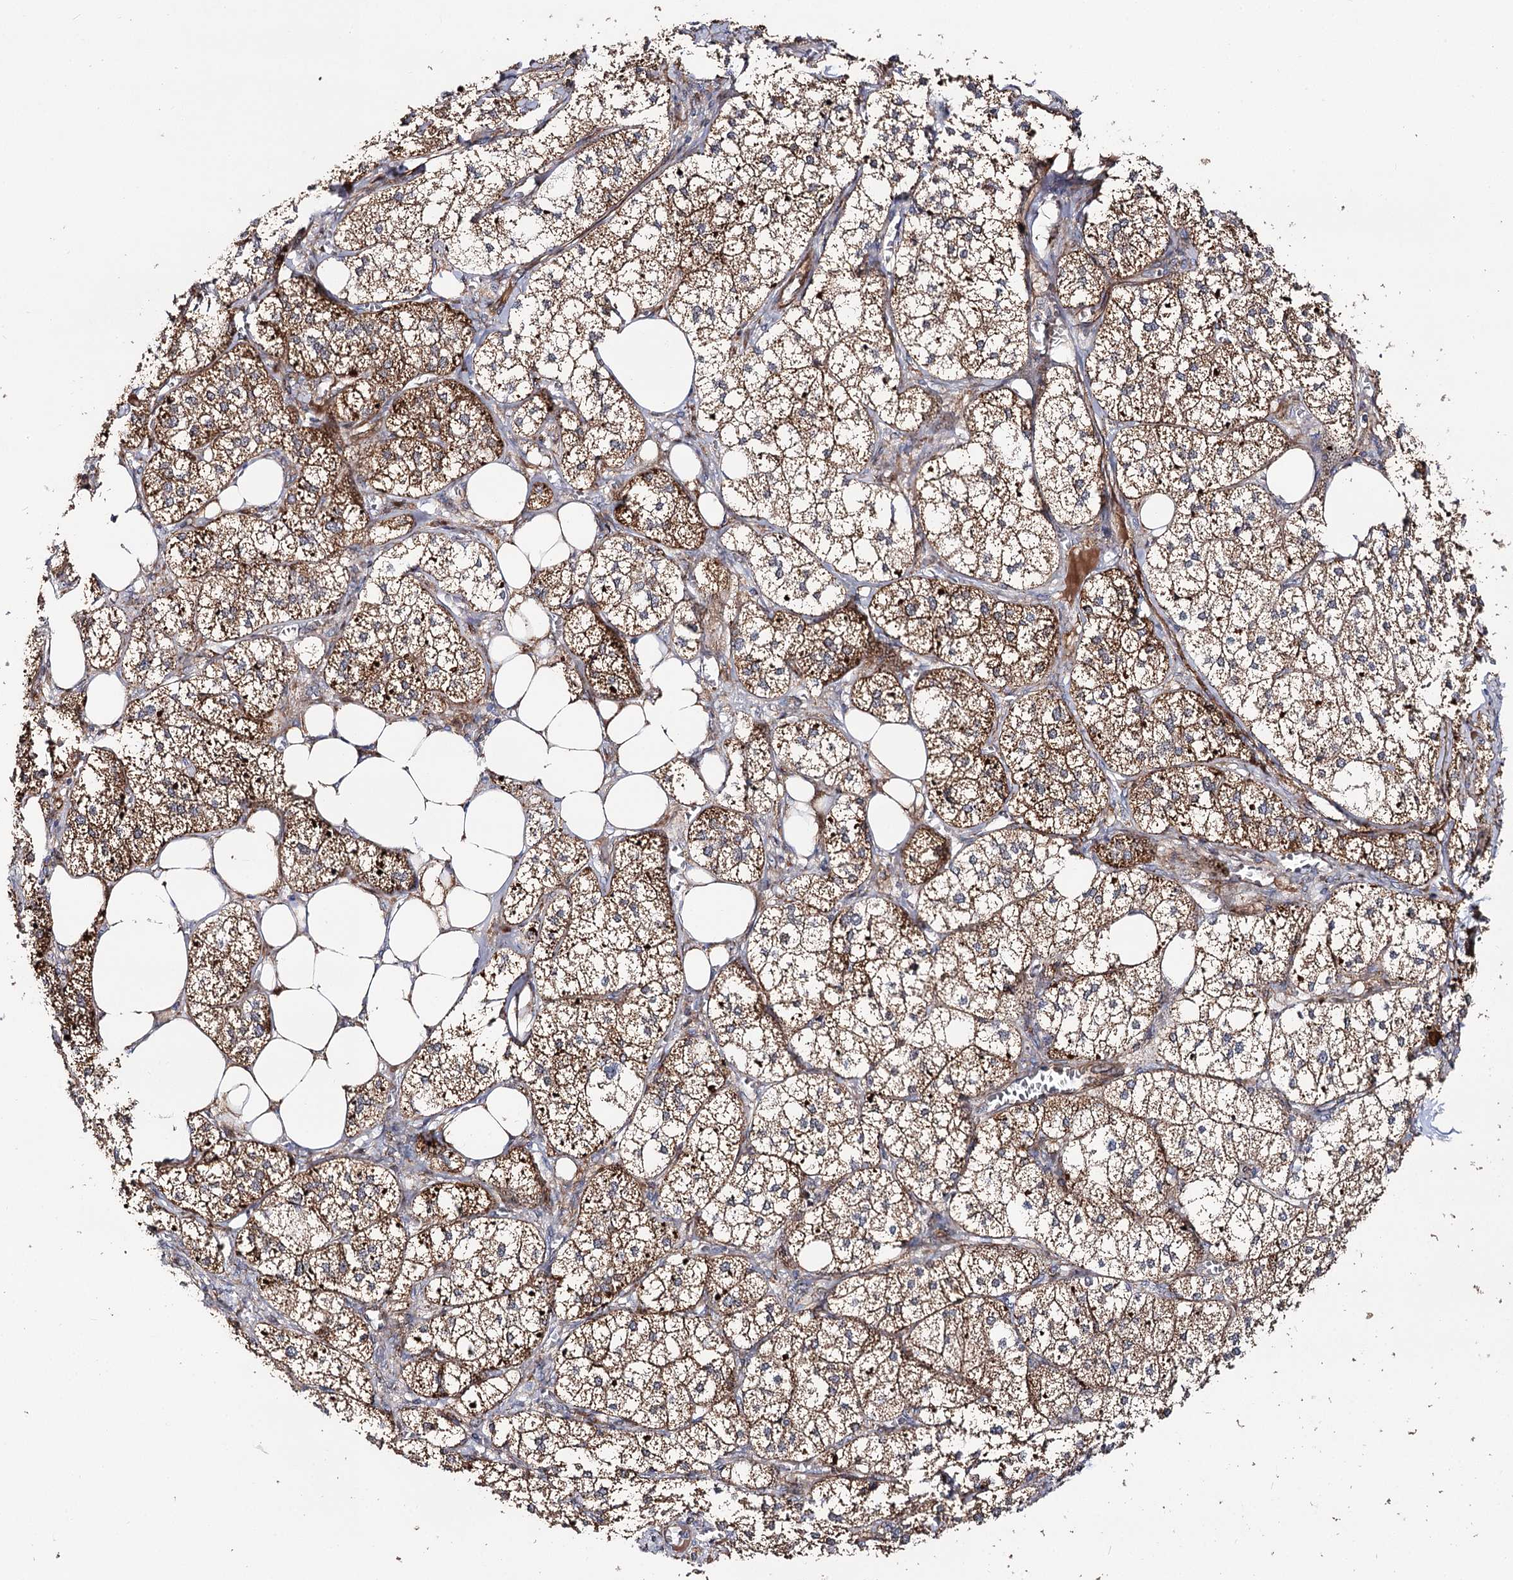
{"staining": {"intensity": "strong", "quantity": ">75%", "location": "cytoplasmic/membranous"}, "tissue": "adrenal gland", "cell_type": "Glandular cells", "image_type": "normal", "snomed": [{"axis": "morphology", "description": "Normal tissue, NOS"}, {"axis": "topography", "description": "Adrenal gland"}], "caption": "An image of adrenal gland stained for a protein displays strong cytoplasmic/membranous brown staining in glandular cells. The staining was performed using DAB (3,3'-diaminobenzidine) to visualize the protein expression in brown, while the nuclei were stained in blue with hematoxylin (Magnification: 20x).", "gene": "CBR4", "patient": {"sex": "female", "age": 61}}